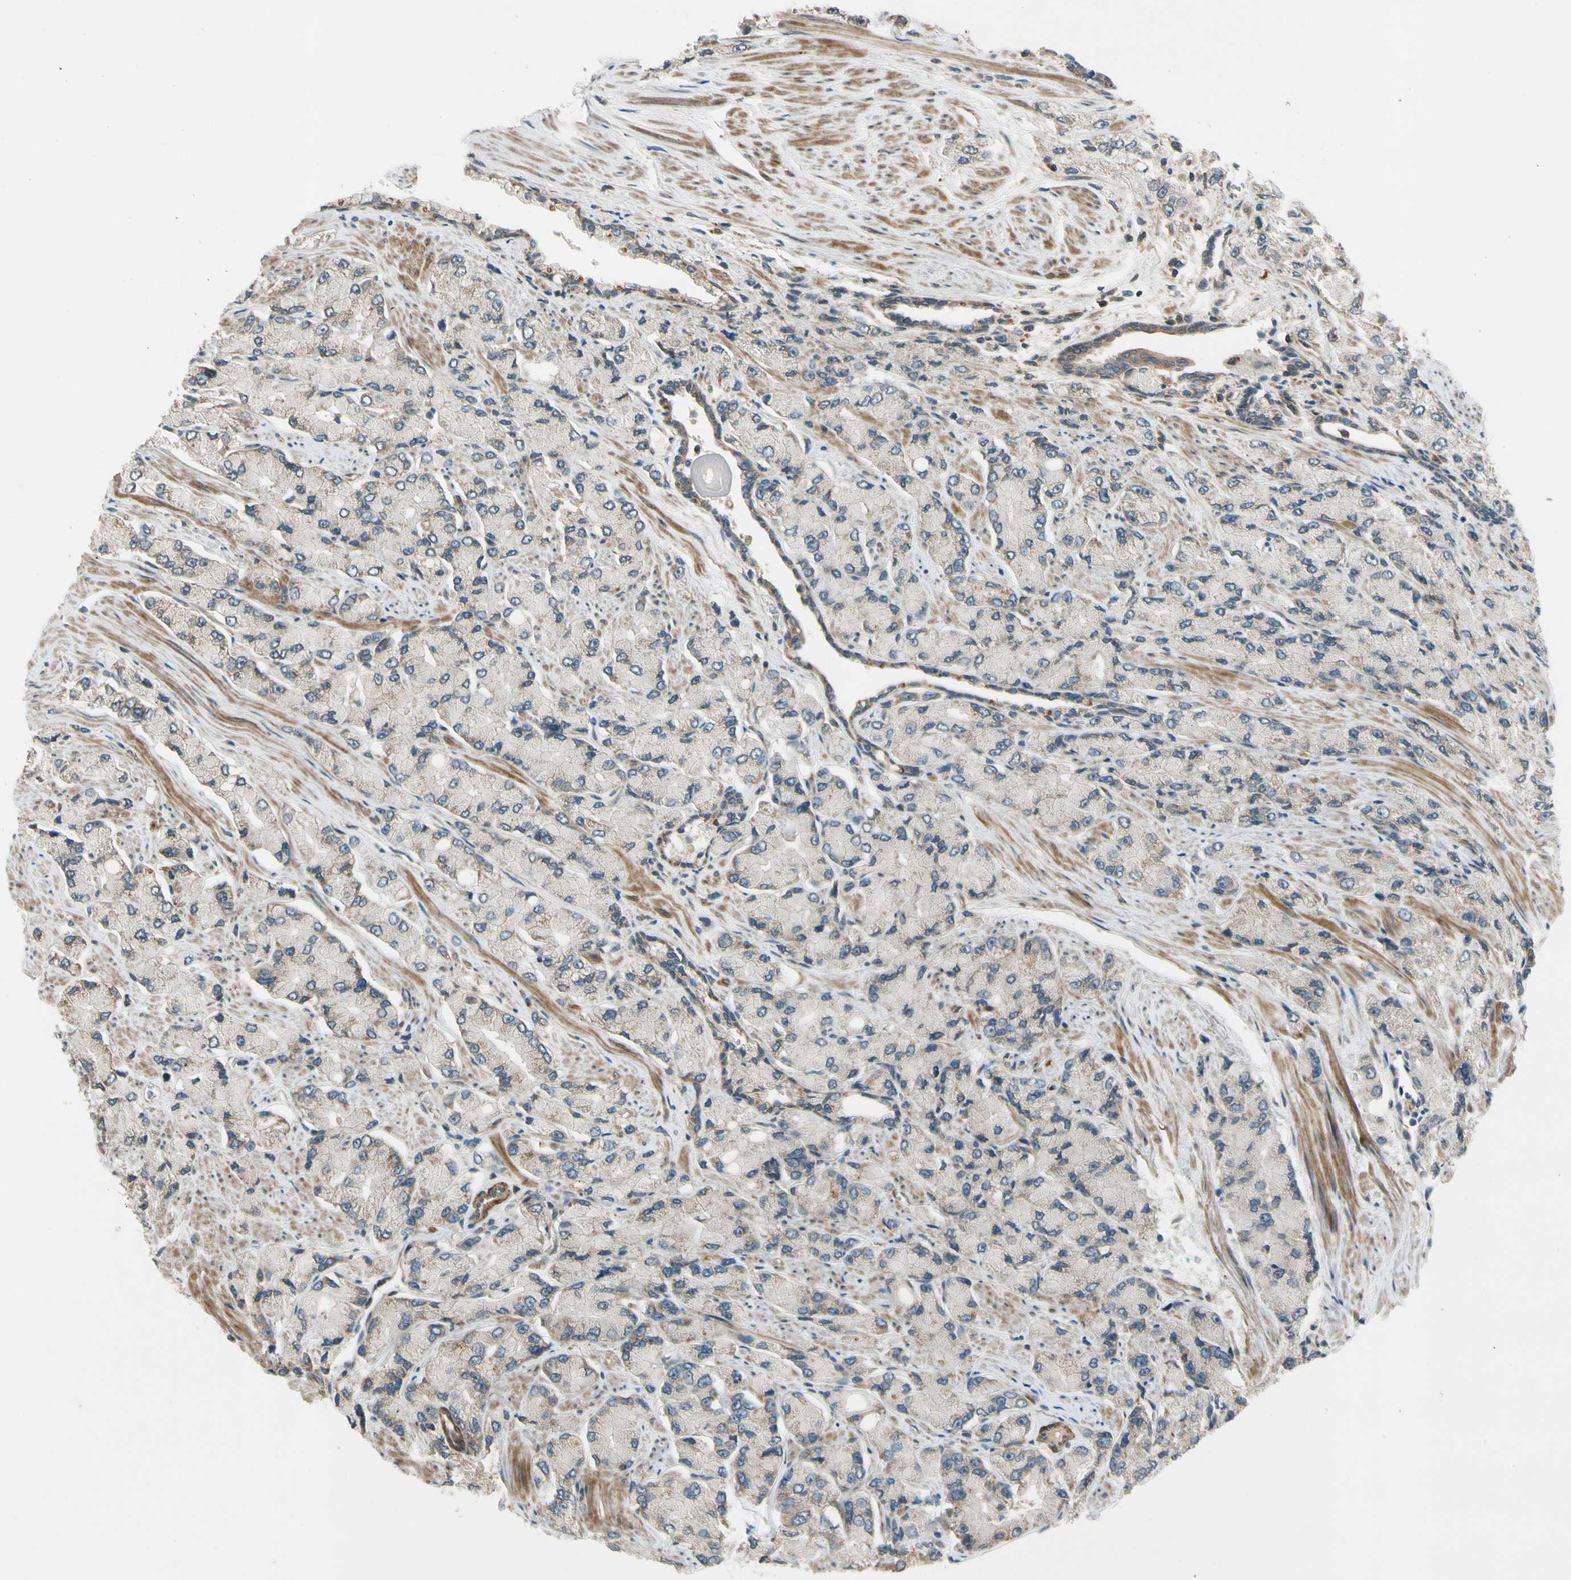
{"staining": {"intensity": "weak", "quantity": "<25%", "location": "cytoplasmic/membranous"}, "tissue": "prostate cancer", "cell_type": "Tumor cells", "image_type": "cancer", "snomed": [{"axis": "morphology", "description": "Adenocarcinoma, High grade"}, {"axis": "topography", "description": "Prostate"}], "caption": "Immunohistochemistry of prostate adenocarcinoma (high-grade) demonstrates no positivity in tumor cells.", "gene": "MST1R", "patient": {"sex": "male", "age": 58}}